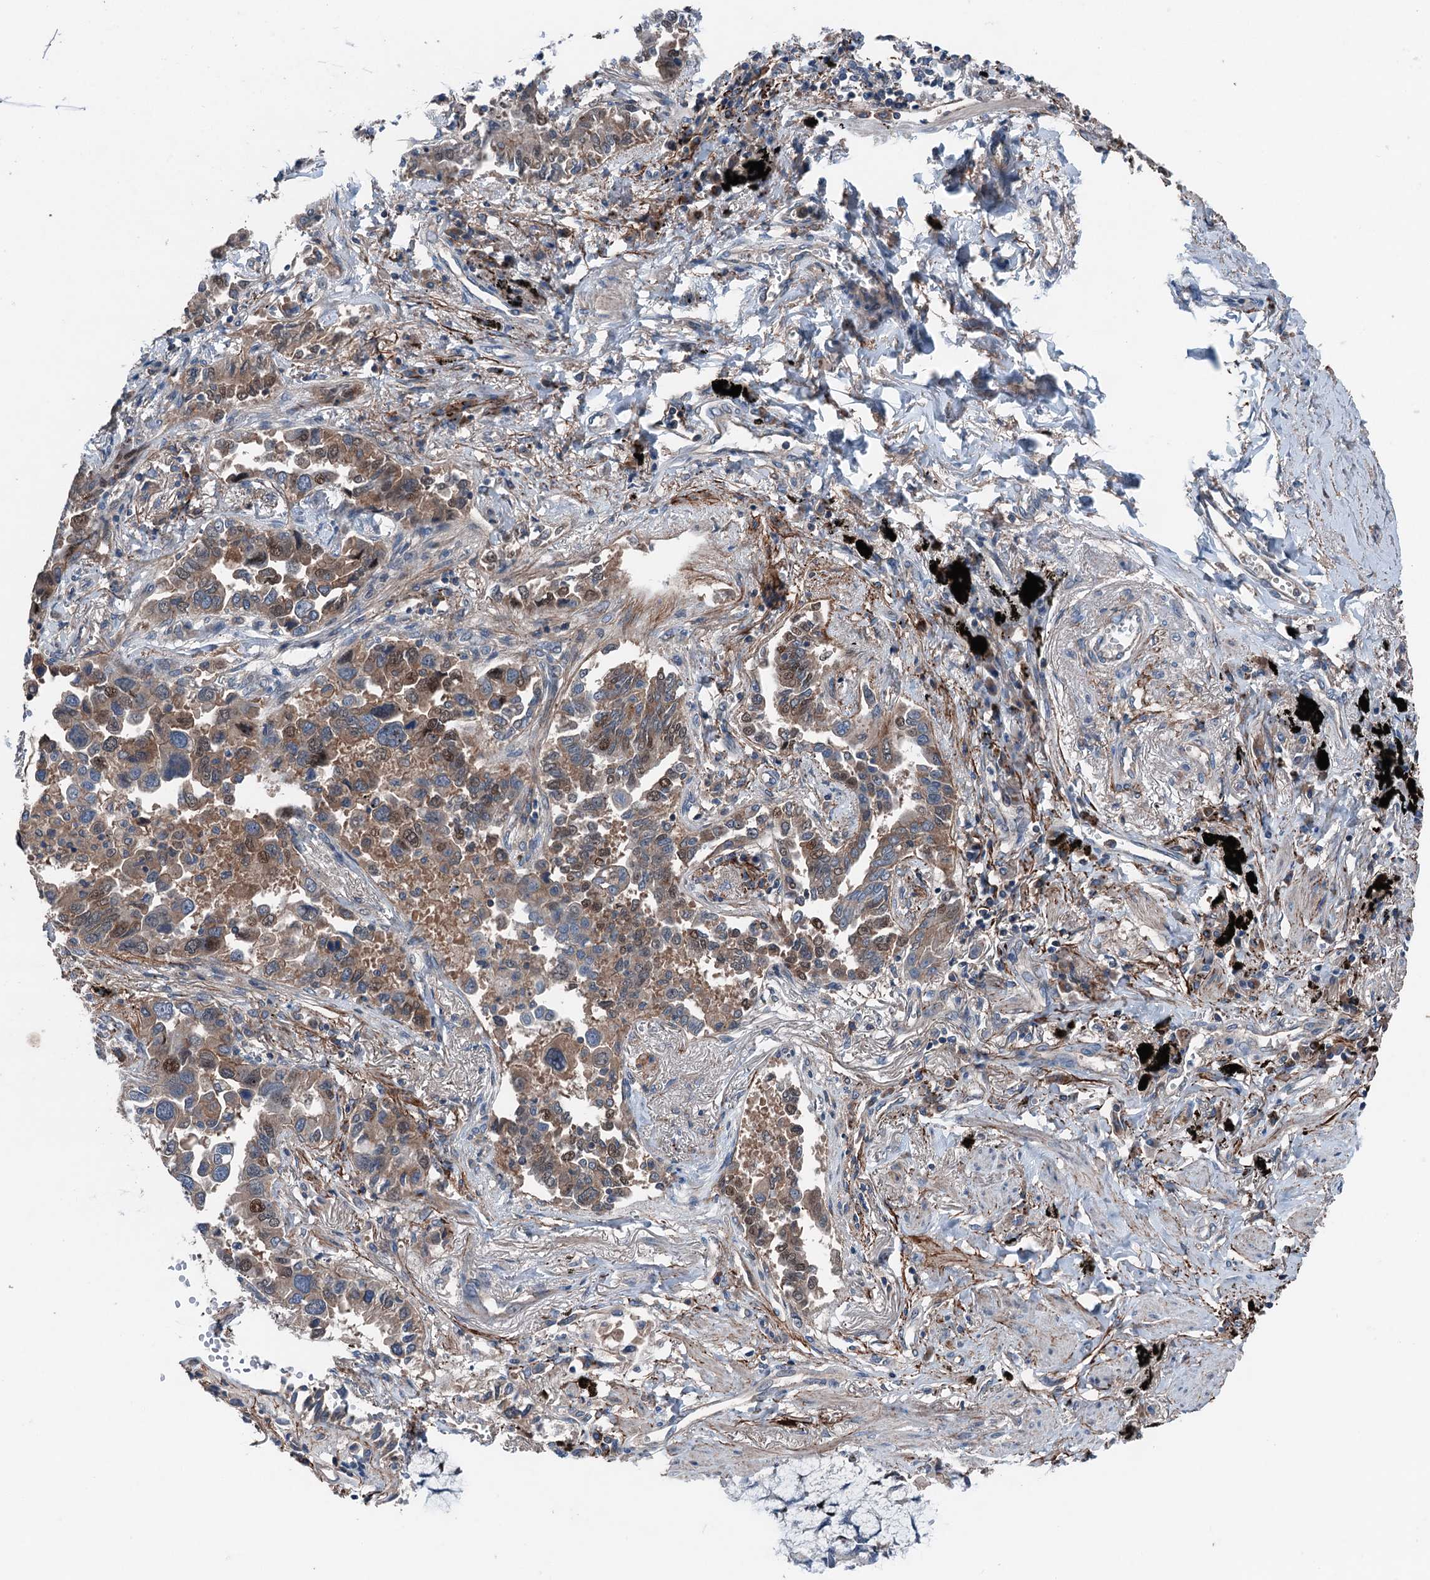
{"staining": {"intensity": "moderate", "quantity": "25%-75%", "location": "cytoplasmic/membranous,nuclear"}, "tissue": "lung cancer", "cell_type": "Tumor cells", "image_type": "cancer", "snomed": [{"axis": "morphology", "description": "Adenocarcinoma, NOS"}, {"axis": "topography", "description": "Lung"}], "caption": "Lung cancer (adenocarcinoma) stained for a protein reveals moderate cytoplasmic/membranous and nuclear positivity in tumor cells.", "gene": "SLC2A10", "patient": {"sex": "male", "age": 67}}